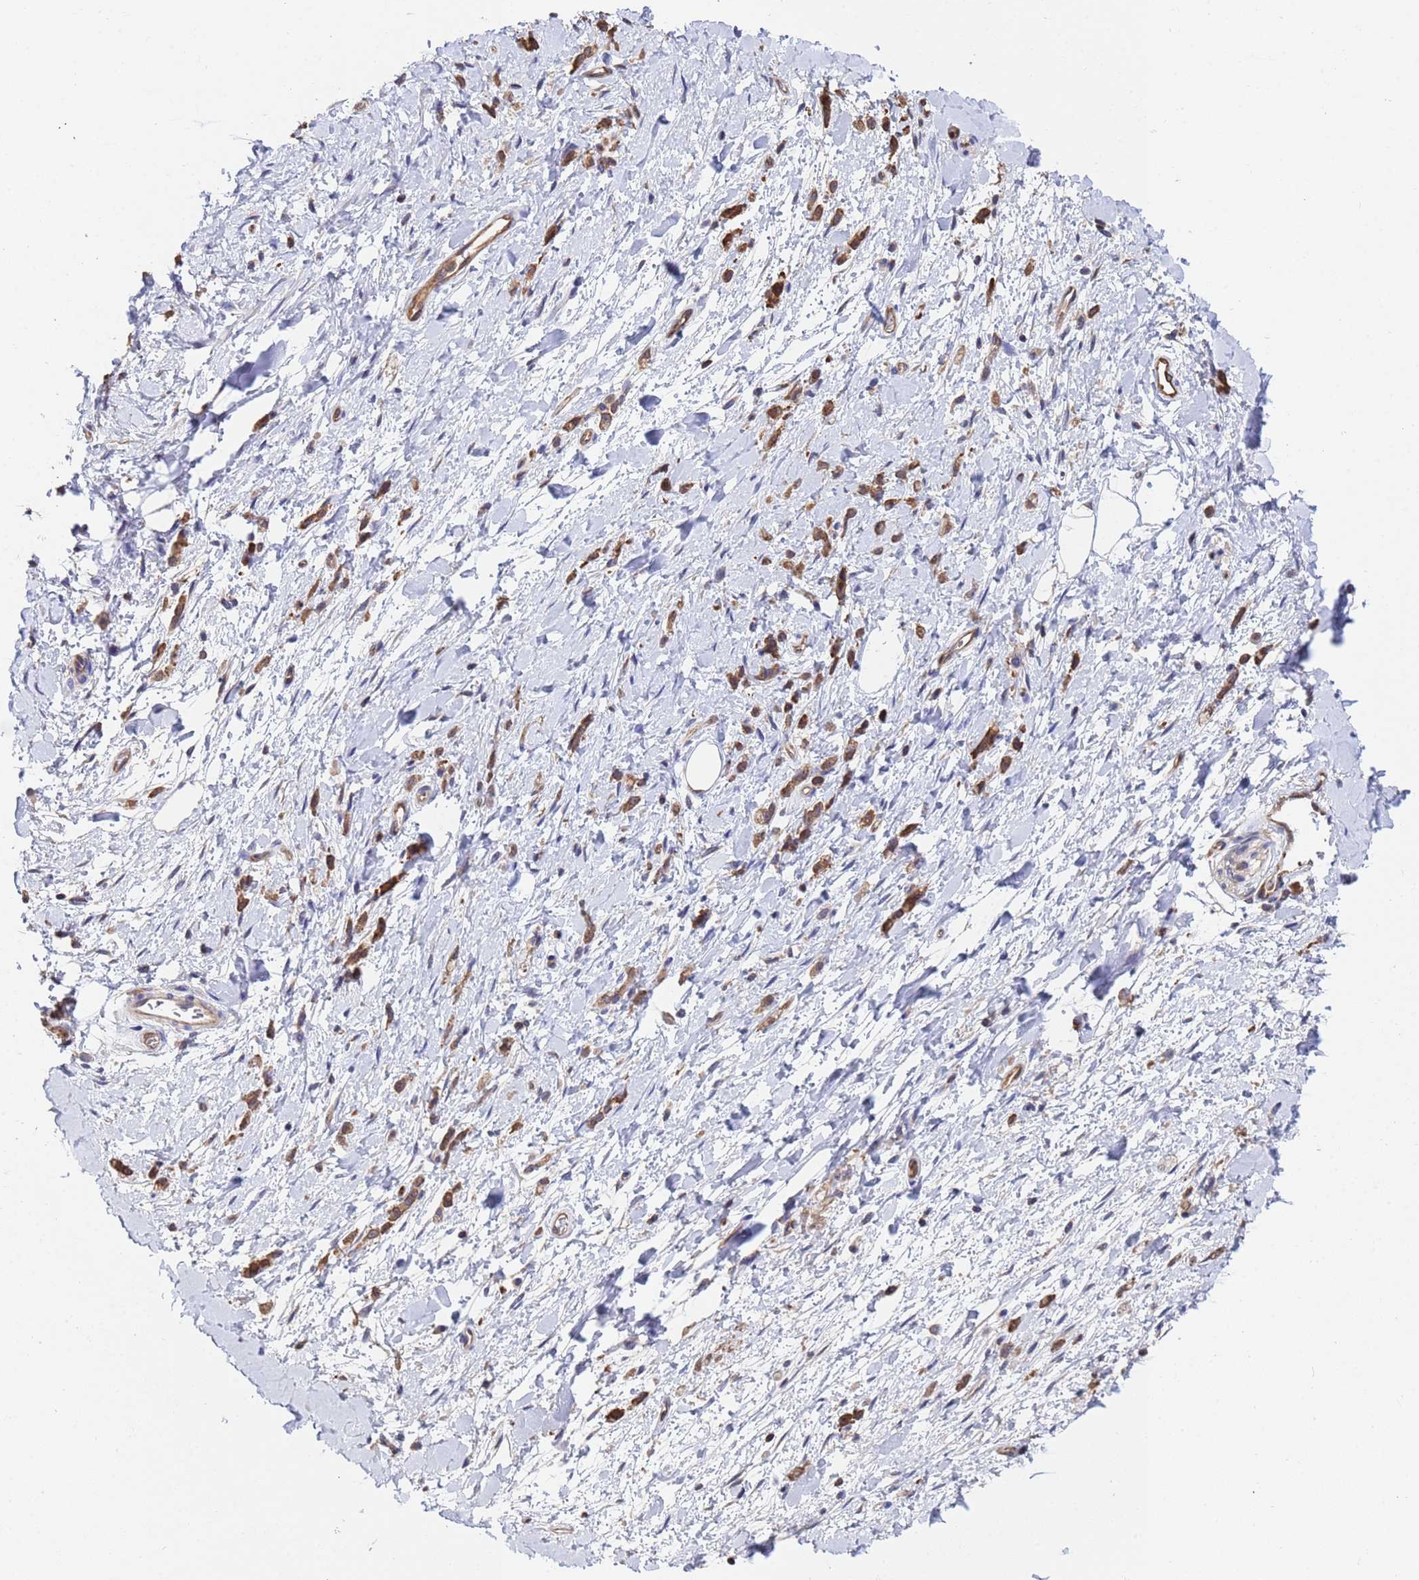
{"staining": {"intensity": "moderate", "quantity": ">75%", "location": "cytoplasmic/membranous"}, "tissue": "stomach cancer", "cell_type": "Tumor cells", "image_type": "cancer", "snomed": [{"axis": "morphology", "description": "Adenocarcinoma, NOS"}, {"axis": "topography", "description": "Stomach"}], "caption": "An image of stomach cancer (adenocarcinoma) stained for a protein displays moderate cytoplasmic/membranous brown staining in tumor cells.", "gene": "FAM25A", "patient": {"sex": "female", "age": 60}}